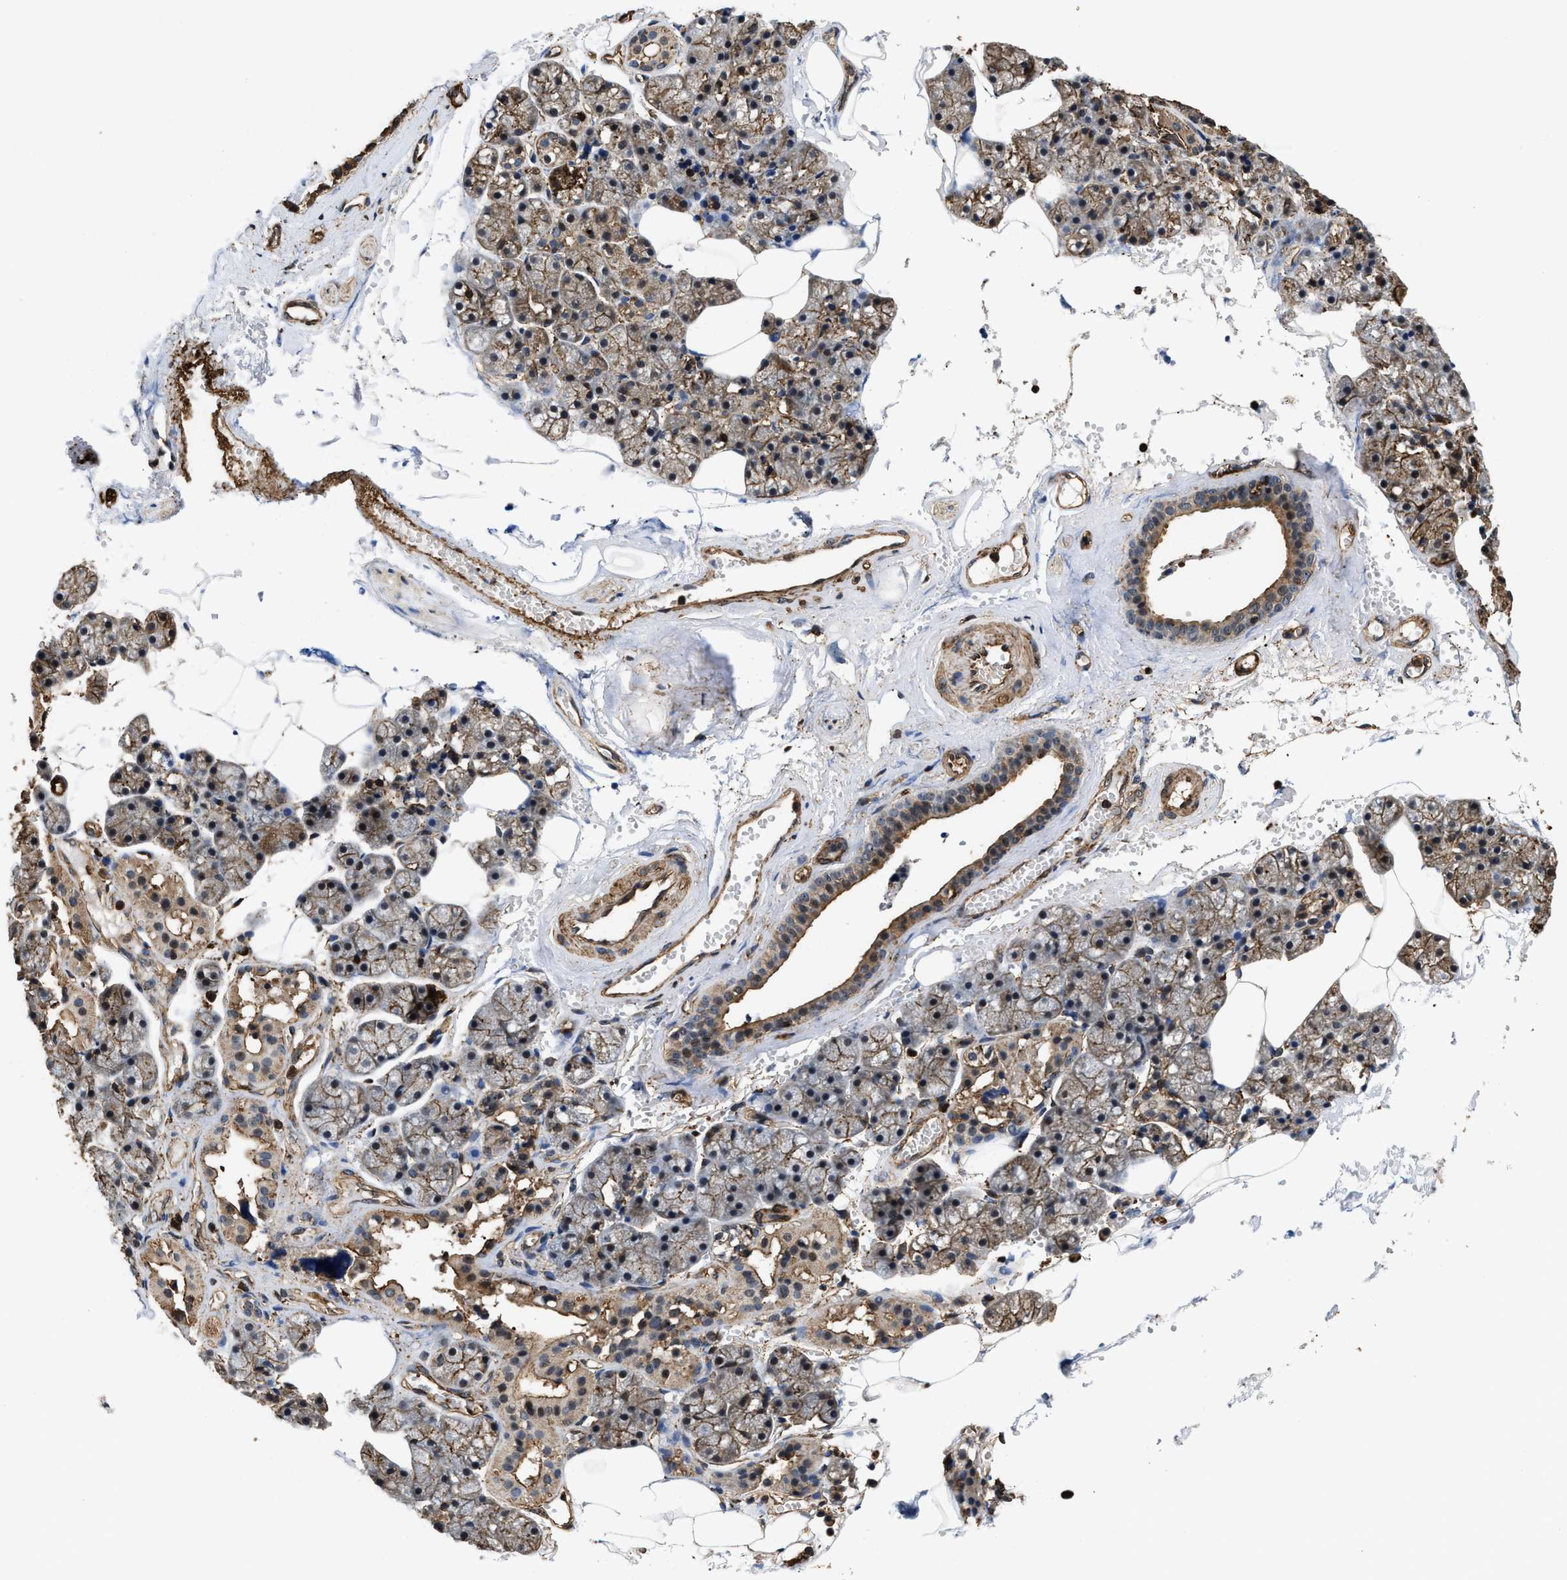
{"staining": {"intensity": "weak", "quantity": "25%-75%", "location": "cytoplasmic/membranous"}, "tissue": "salivary gland", "cell_type": "Glandular cells", "image_type": "normal", "snomed": [{"axis": "morphology", "description": "Normal tissue, NOS"}, {"axis": "topography", "description": "Salivary gland"}], "caption": "There is low levels of weak cytoplasmic/membranous staining in glandular cells of normal salivary gland, as demonstrated by immunohistochemical staining (brown color).", "gene": "KBTBD2", "patient": {"sex": "male", "age": 62}}